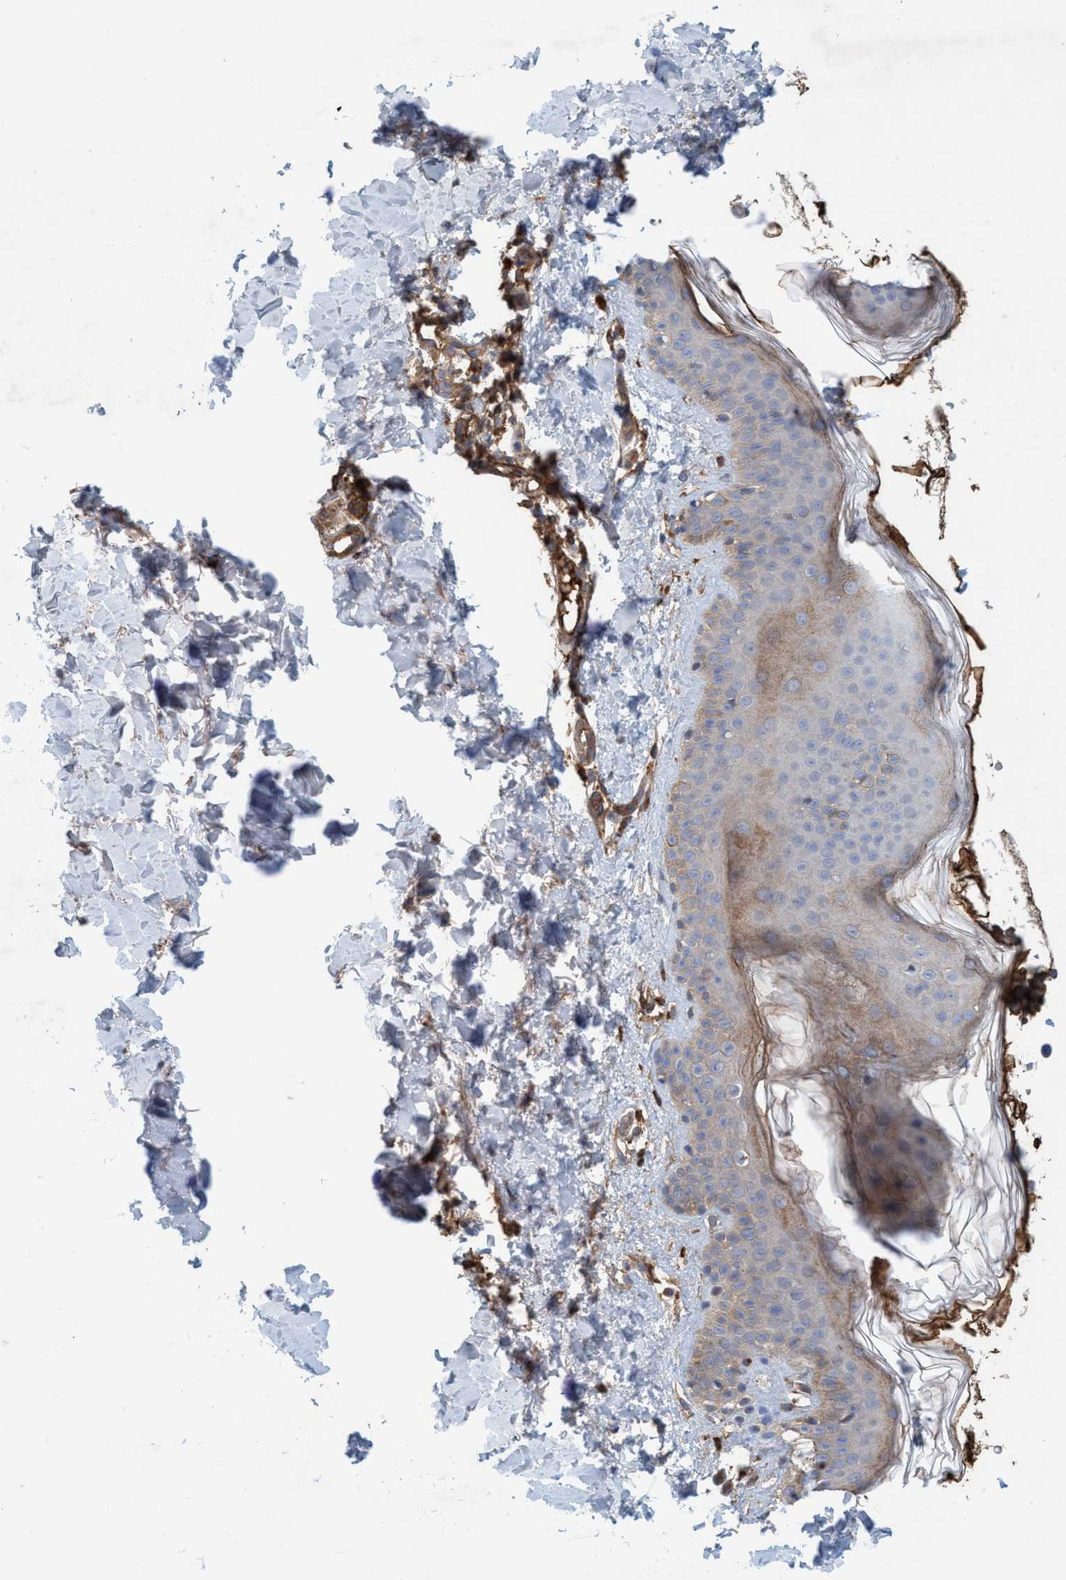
{"staining": {"intensity": "moderate", "quantity": ">75%", "location": "cytoplasmic/membranous"}, "tissue": "skin", "cell_type": "Fibroblasts", "image_type": "normal", "snomed": [{"axis": "morphology", "description": "Normal tissue, NOS"}, {"axis": "topography", "description": "Skin"}], "caption": "This histopathology image exhibits benign skin stained with immunohistochemistry (IHC) to label a protein in brown. The cytoplasmic/membranous of fibroblasts show moderate positivity for the protein. Nuclei are counter-stained blue.", "gene": "SPECC1", "patient": {"sex": "male", "age": 40}}